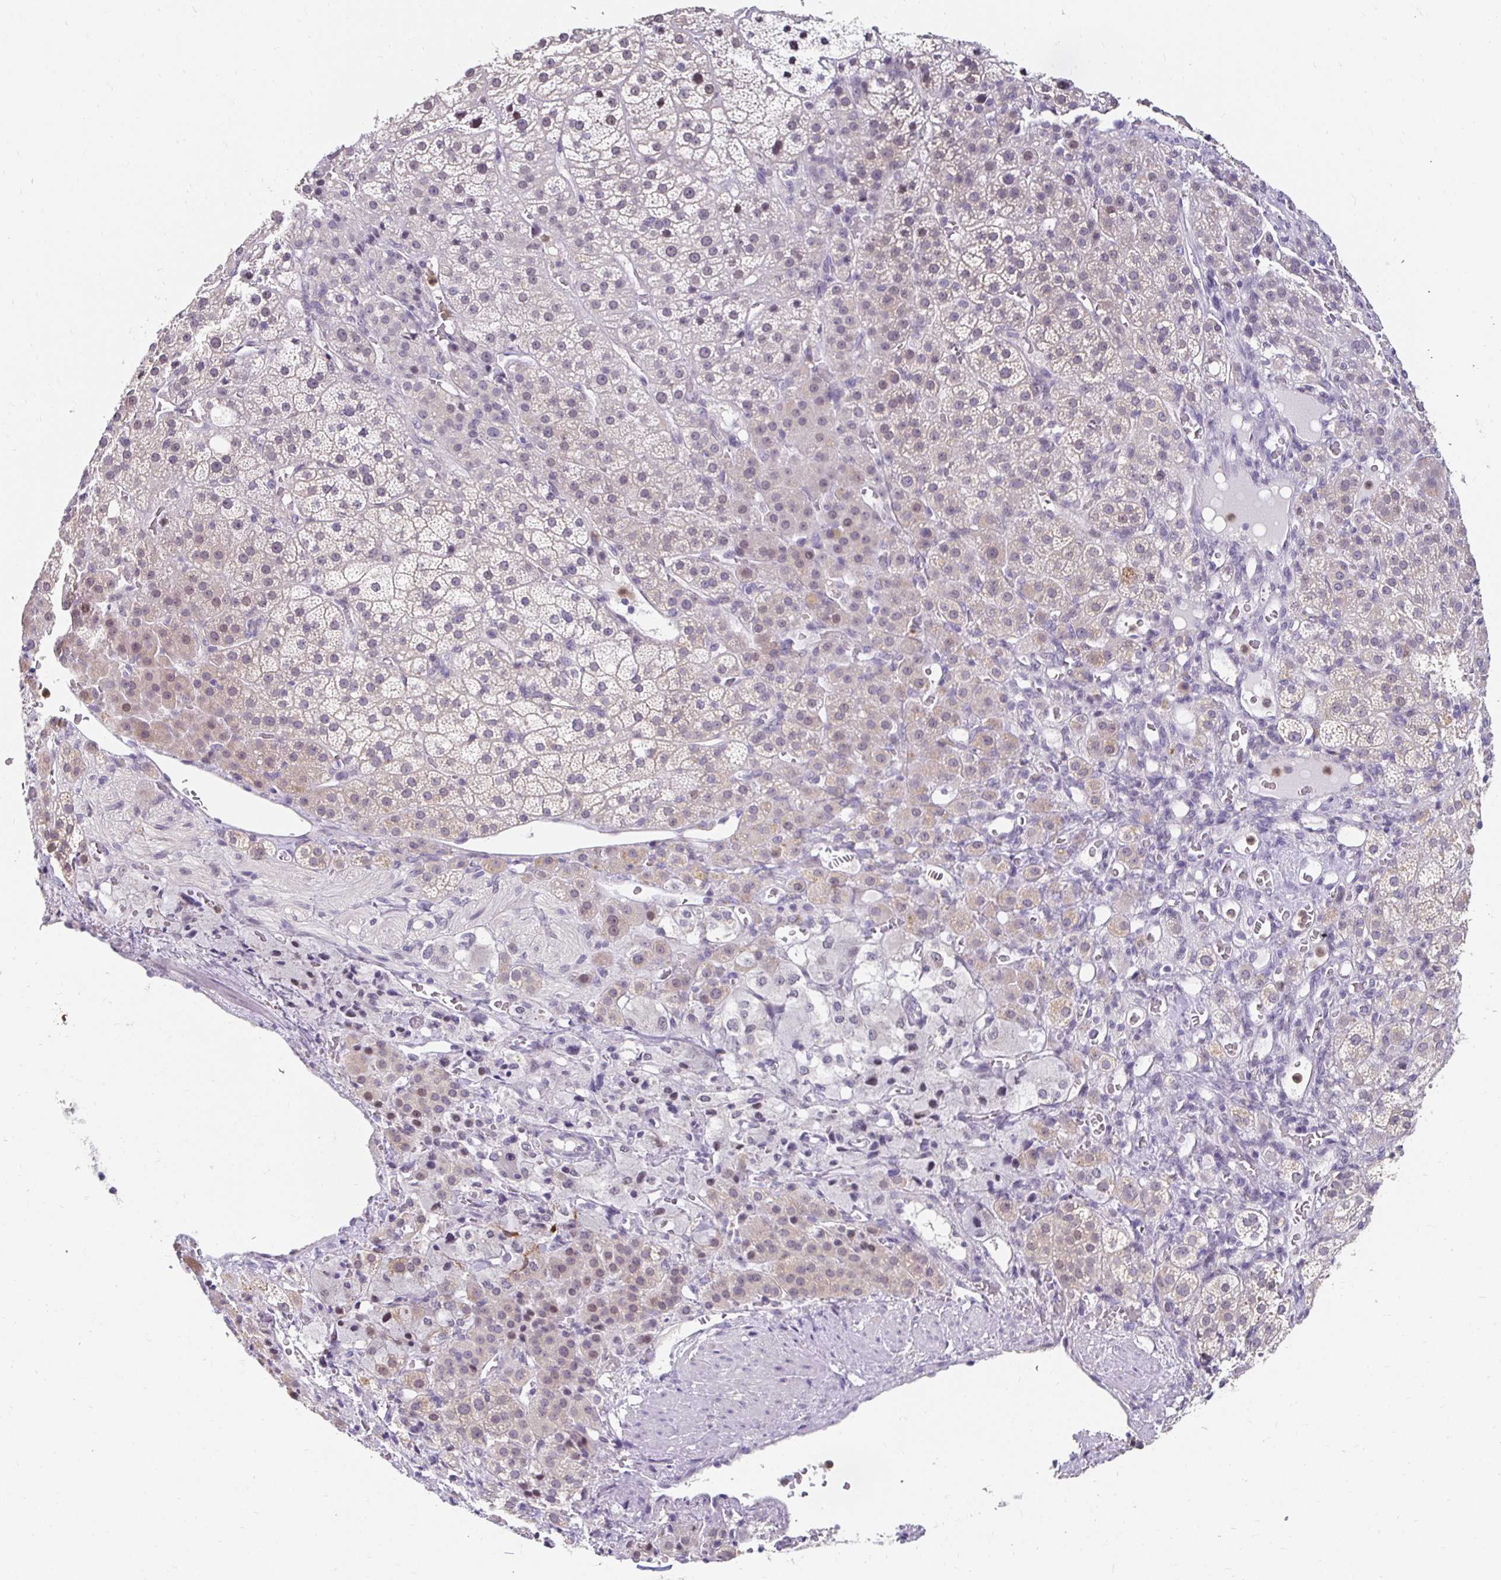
{"staining": {"intensity": "weak", "quantity": "25%-75%", "location": "cytoplasmic/membranous,nuclear"}, "tissue": "adrenal gland", "cell_type": "Glandular cells", "image_type": "normal", "snomed": [{"axis": "morphology", "description": "Normal tissue, NOS"}, {"axis": "topography", "description": "Adrenal gland"}], "caption": "A high-resolution histopathology image shows immunohistochemistry staining of benign adrenal gland, which reveals weak cytoplasmic/membranous,nuclear staining in about 25%-75% of glandular cells. Immunohistochemistry (ihc) stains the protein of interest in brown and the nuclei are stained blue.", "gene": "PADI2", "patient": {"sex": "female", "age": 60}}